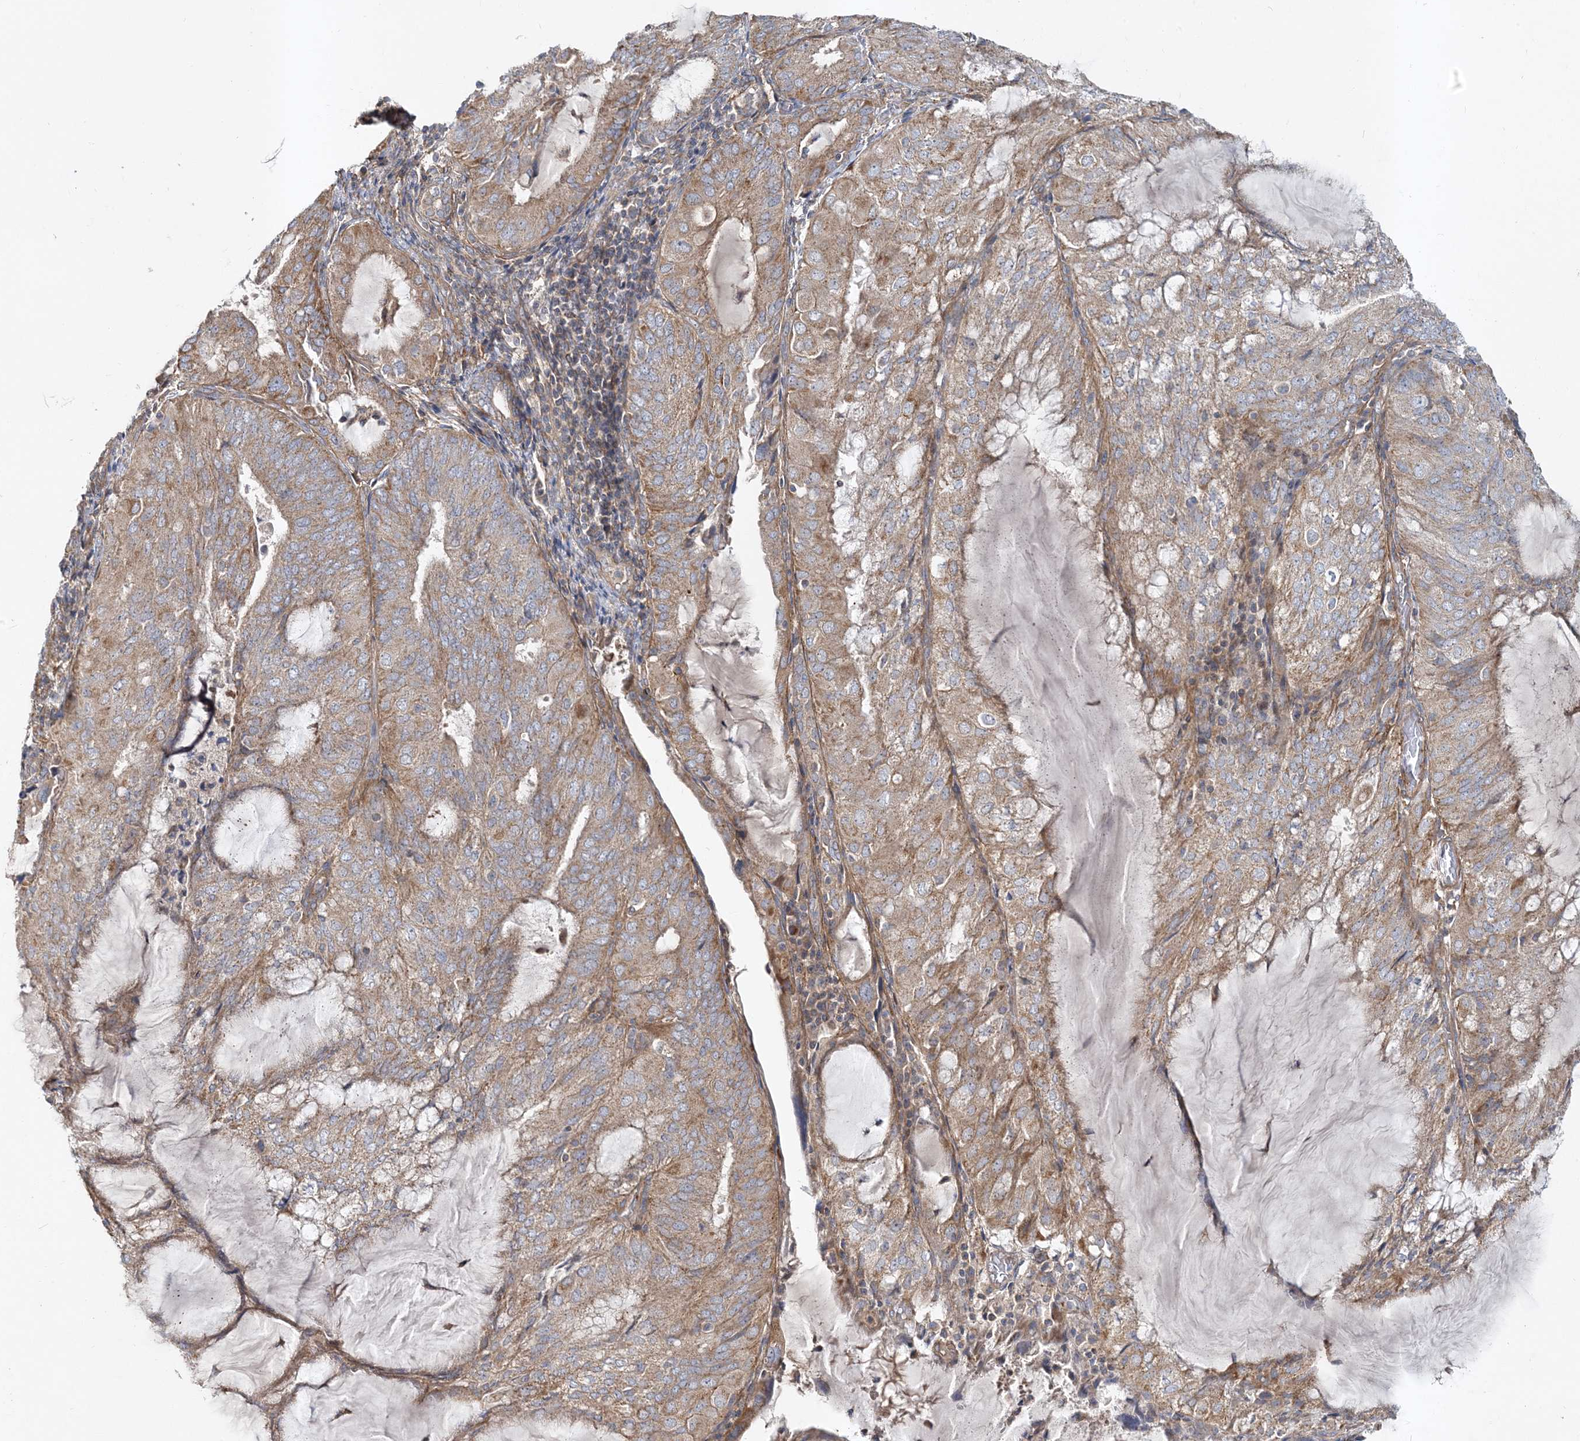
{"staining": {"intensity": "moderate", "quantity": ">75%", "location": "cytoplasmic/membranous"}, "tissue": "endometrial cancer", "cell_type": "Tumor cells", "image_type": "cancer", "snomed": [{"axis": "morphology", "description": "Adenocarcinoma, NOS"}, {"axis": "topography", "description": "Endometrium"}], "caption": "About >75% of tumor cells in endometrial adenocarcinoma display moderate cytoplasmic/membranous protein expression as visualized by brown immunohistochemical staining.", "gene": "LEXM", "patient": {"sex": "female", "age": 81}}